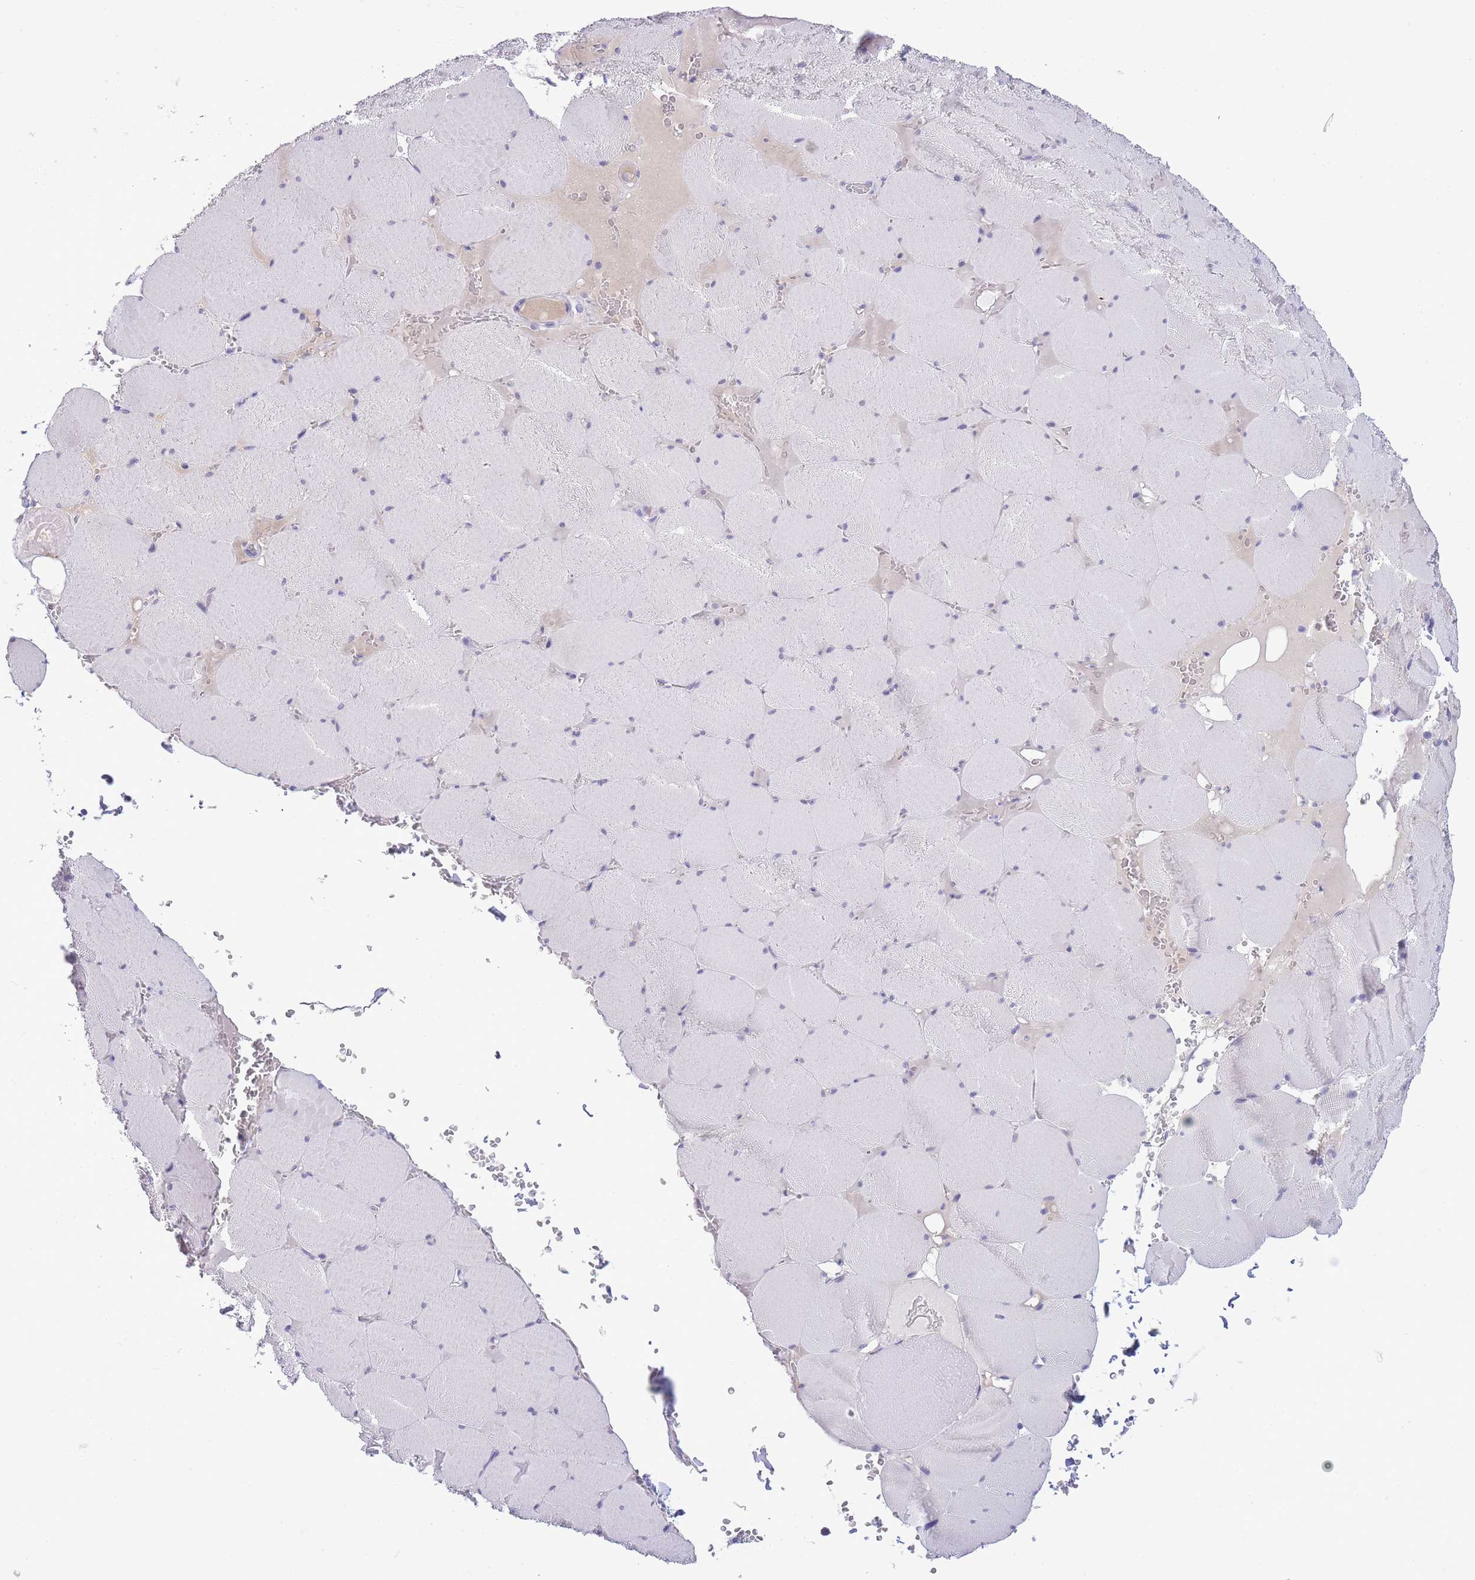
{"staining": {"intensity": "negative", "quantity": "none", "location": "none"}, "tissue": "skeletal muscle", "cell_type": "Myocytes", "image_type": "normal", "snomed": [{"axis": "morphology", "description": "Normal tissue, NOS"}, {"axis": "topography", "description": "Skeletal muscle"}, {"axis": "topography", "description": "Head-Neck"}], "caption": "Immunohistochemistry micrograph of benign skeletal muscle: human skeletal muscle stained with DAB demonstrates no significant protein positivity in myocytes.", "gene": "ASAP3", "patient": {"sex": "male", "age": 66}}